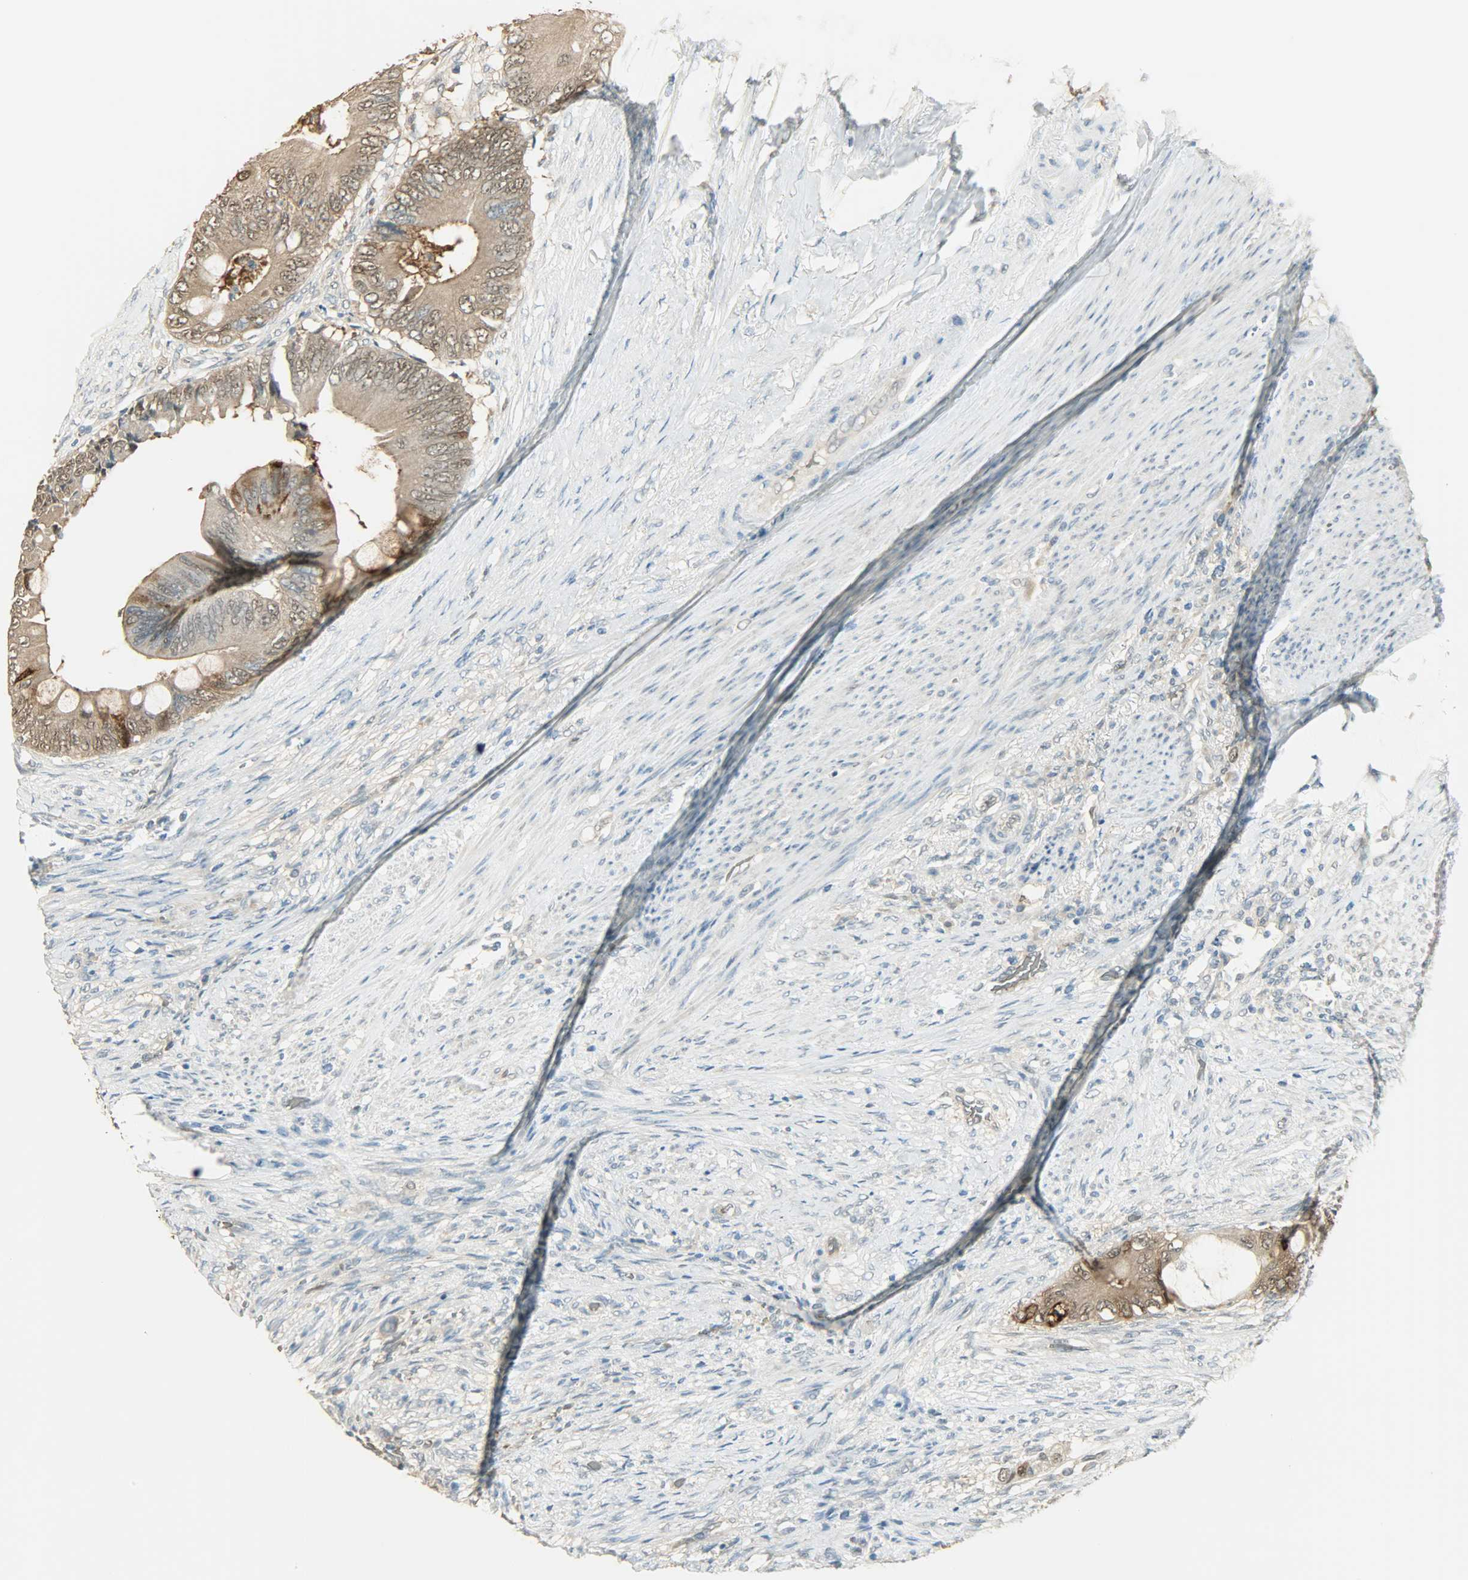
{"staining": {"intensity": "moderate", "quantity": ">75%", "location": "cytoplasmic/membranous,nuclear"}, "tissue": "colorectal cancer", "cell_type": "Tumor cells", "image_type": "cancer", "snomed": [{"axis": "morphology", "description": "Adenocarcinoma, NOS"}, {"axis": "topography", "description": "Rectum"}], "caption": "Adenocarcinoma (colorectal) stained for a protein exhibits moderate cytoplasmic/membranous and nuclear positivity in tumor cells.", "gene": "PRMT5", "patient": {"sex": "female", "age": 77}}